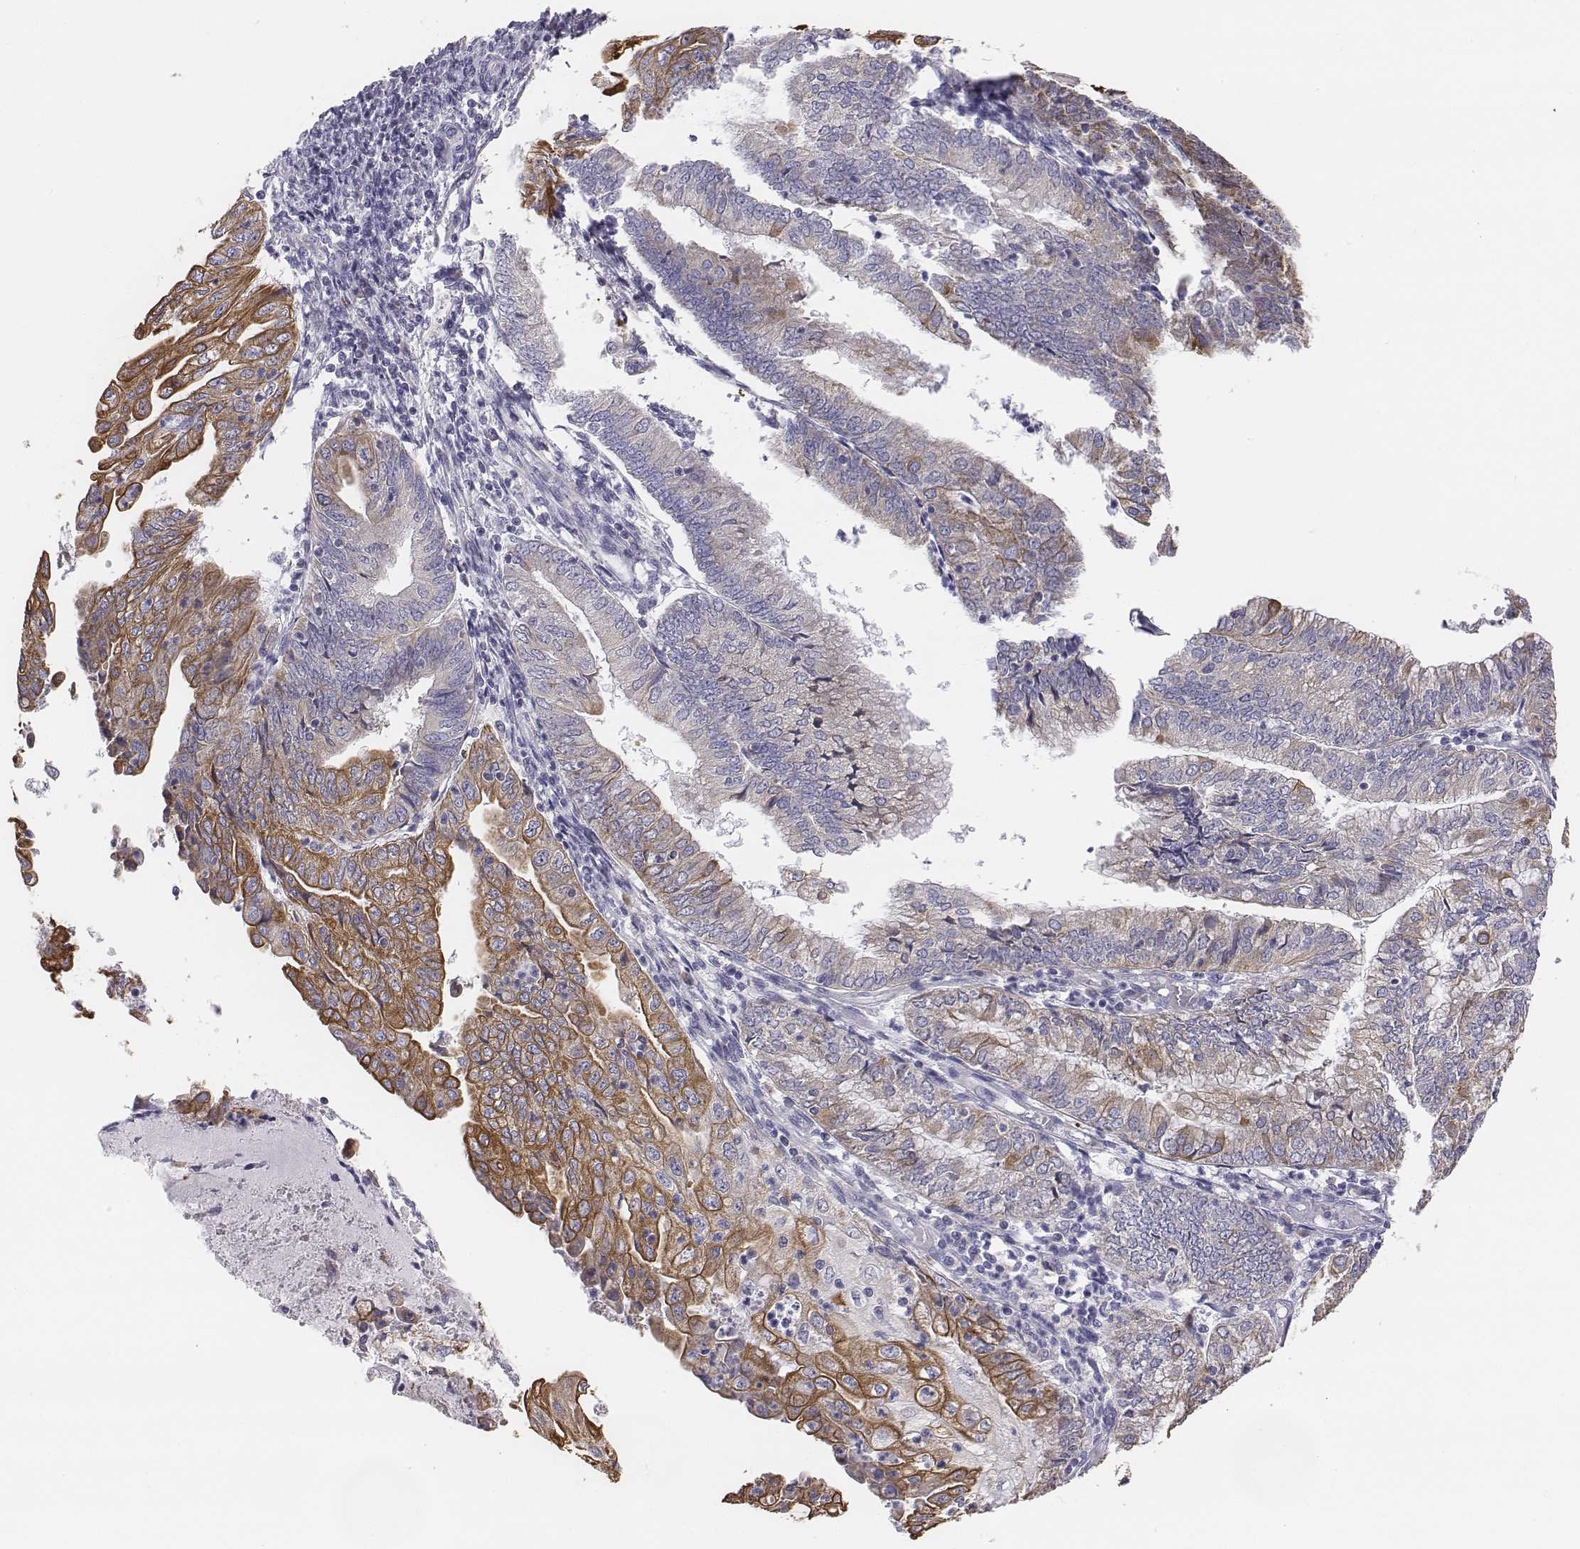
{"staining": {"intensity": "moderate", "quantity": "25%-75%", "location": "cytoplasmic/membranous"}, "tissue": "endometrial cancer", "cell_type": "Tumor cells", "image_type": "cancer", "snomed": [{"axis": "morphology", "description": "Adenocarcinoma, NOS"}, {"axis": "topography", "description": "Endometrium"}], "caption": "High-power microscopy captured an immunohistochemistry (IHC) photomicrograph of adenocarcinoma (endometrial), revealing moderate cytoplasmic/membranous expression in about 25%-75% of tumor cells.", "gene": "CHST14", "patient": {"sex": "female", "age": 55}}